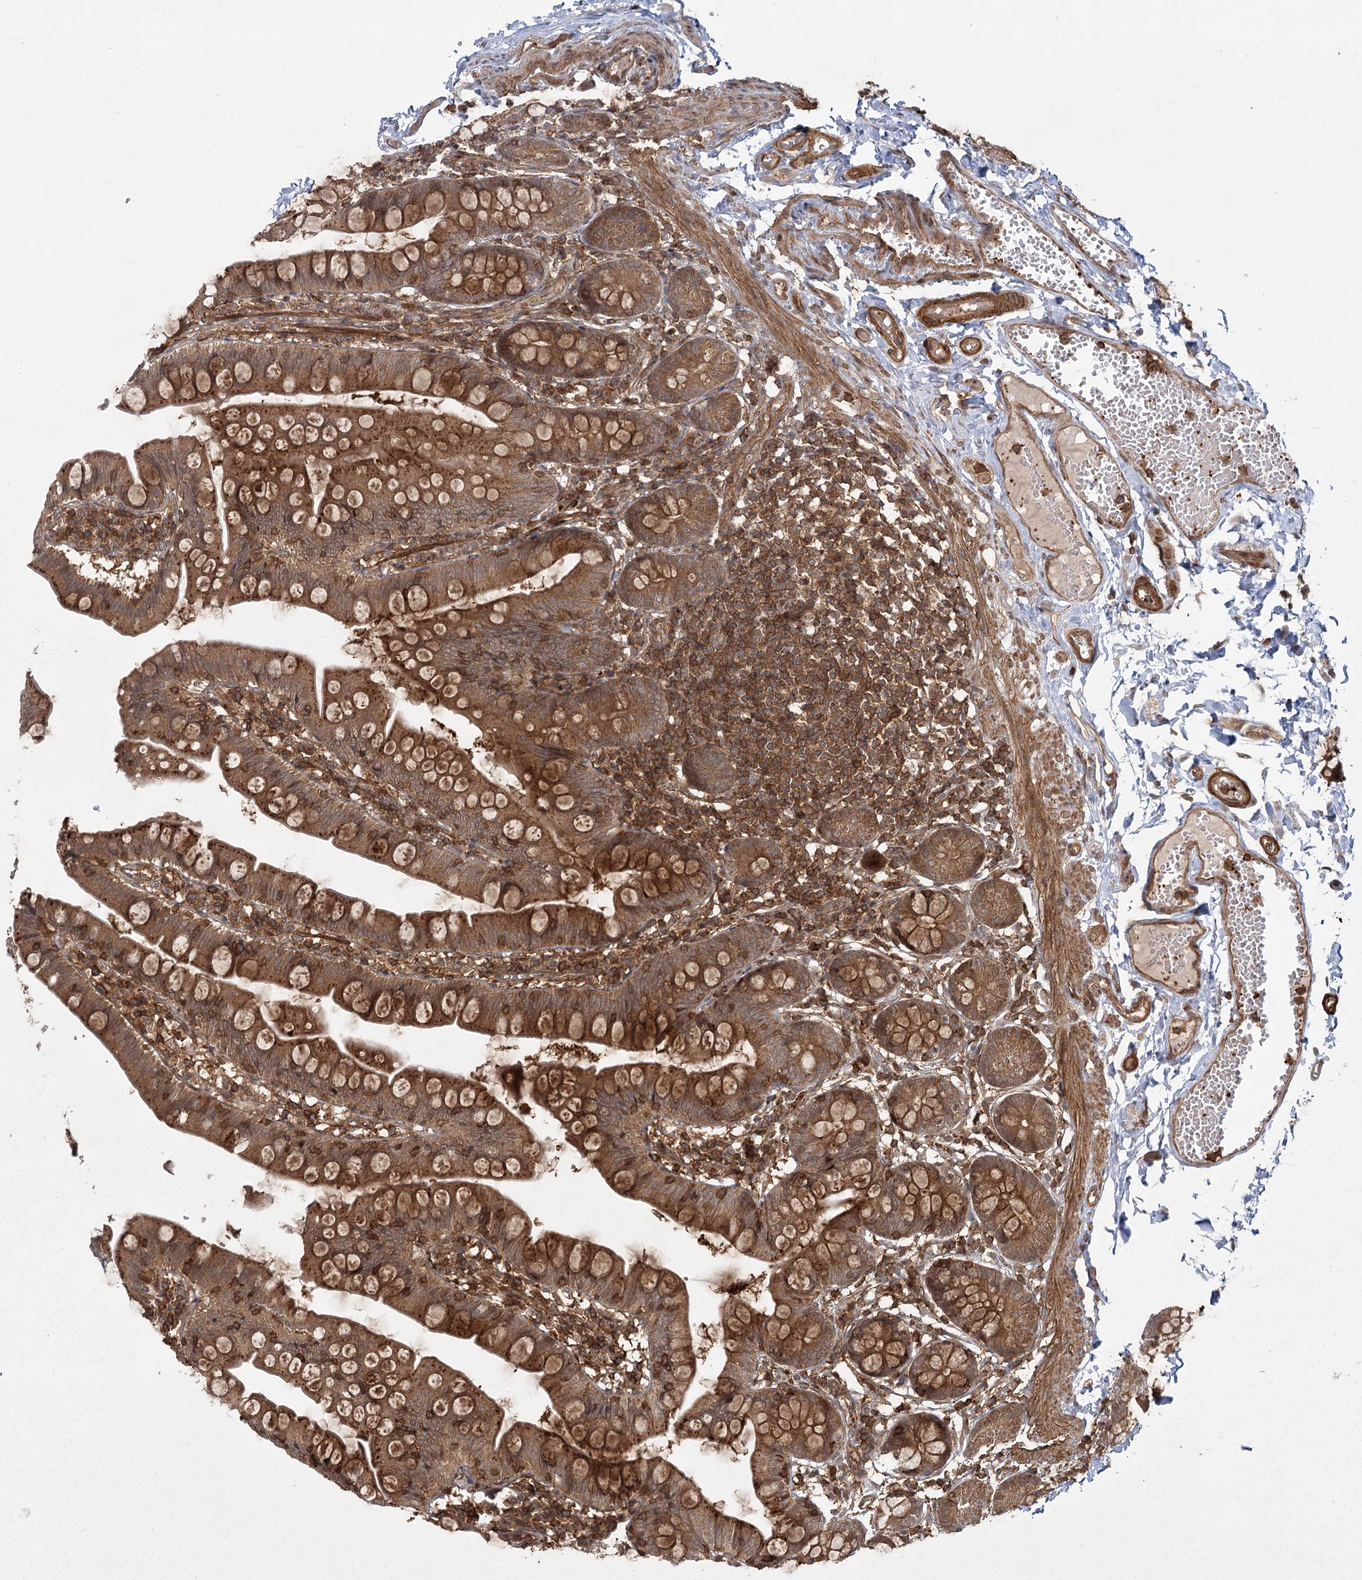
{"staining": {"intensity": "moderate", "quantity": ">75%", "location": "cytoplasmic/membranous"}, "tissue": "small intestine", "cell_type": "Glandular cells", "image_type": "normal", "snomed": [{"axis": "morphology", "description": "Normal tissue, NOS"}, {"axis": "topography", "description": "Small intestine"}], "caption": "Glandular cells show moderate cytoplasmic/membranous staining in about >75% of cells in benign small intestine.", "gene": "MDFIC", "patient": {"sex": "male", "age": 7}}